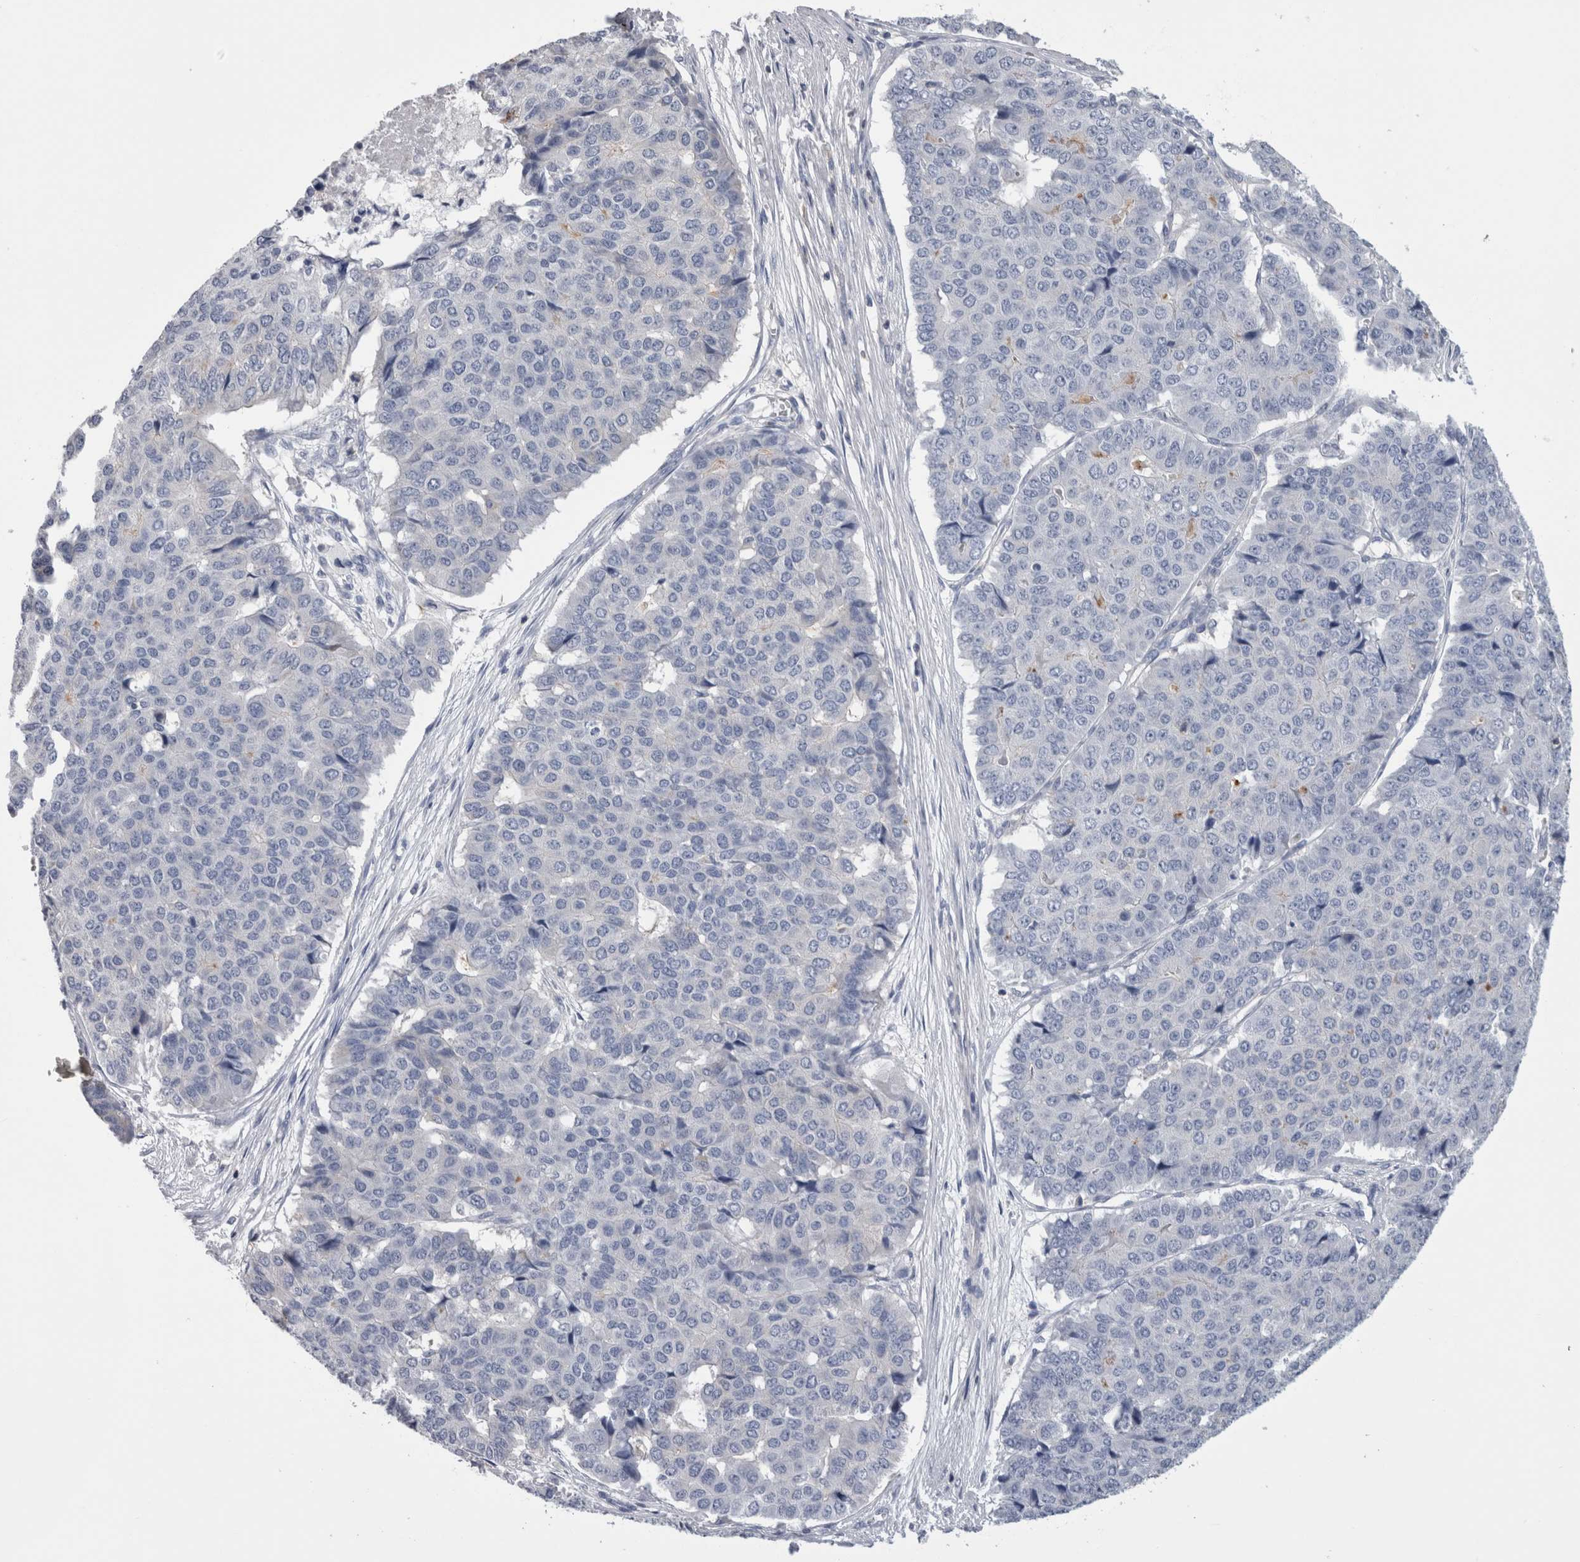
{"staining": {"intensity": "negative", "quantity": "none", "location": "none"}, "tissue": "pancreatic cancer", "cell_type": "Tumor cells", "image_type": "cancer", "snomed": [{"axis": "morphology", "description": "Adenocarcinoma, NOS"}, {"axis": "topography", "description": "Pancreas"}], "caption": "DAB (3,3'-diaminobenzidine) immunohistochemical staining of pancreatic adenocarcinoma reveals no significant expression in tumor cells.", "gene": "DCTN6", "patient": {"sex": "male", "age": 50}}